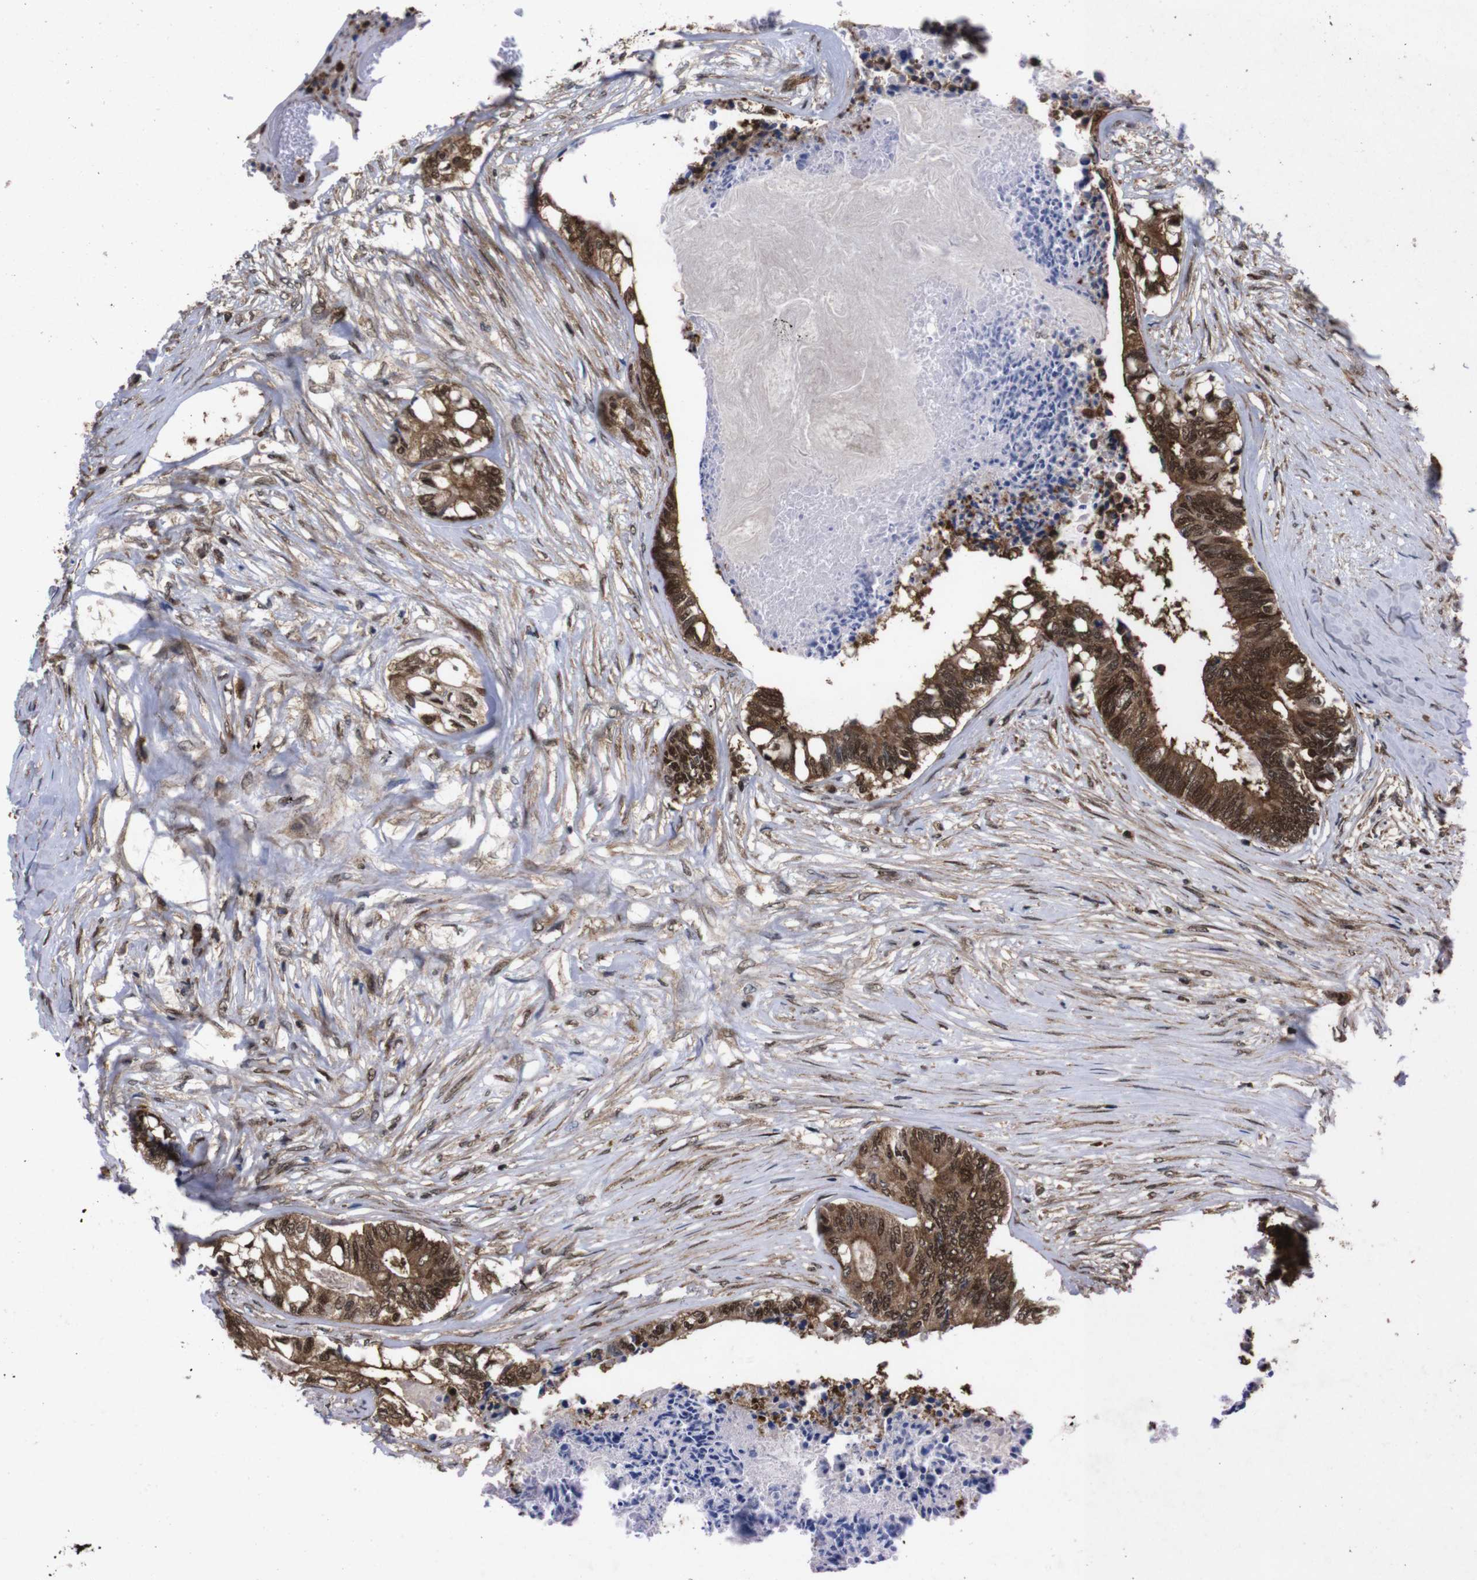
{"staining": {"intensity": "moderate", "quantity": ">75%", "location": "cytoplasmic/membranous,nuclear"}, "tissue": "colorectal cancer", "cell_type": "Tumor cells", "image_type": "cancer", "snomed": [{"axis": "morphology", "description": "Adenocarcinoma, NOS"}, {"axis": "topography", "description": "Rectum"}], "caption": "Brown immunohistochemical staining in colorectal cancer (adenocarcinoma) displays moderate cytoplasmic/membranous and nuclear expression in about >75% of tumor cells.", "gene": "UBQLN2", "patient": {"sex": "male", "age": 63}}